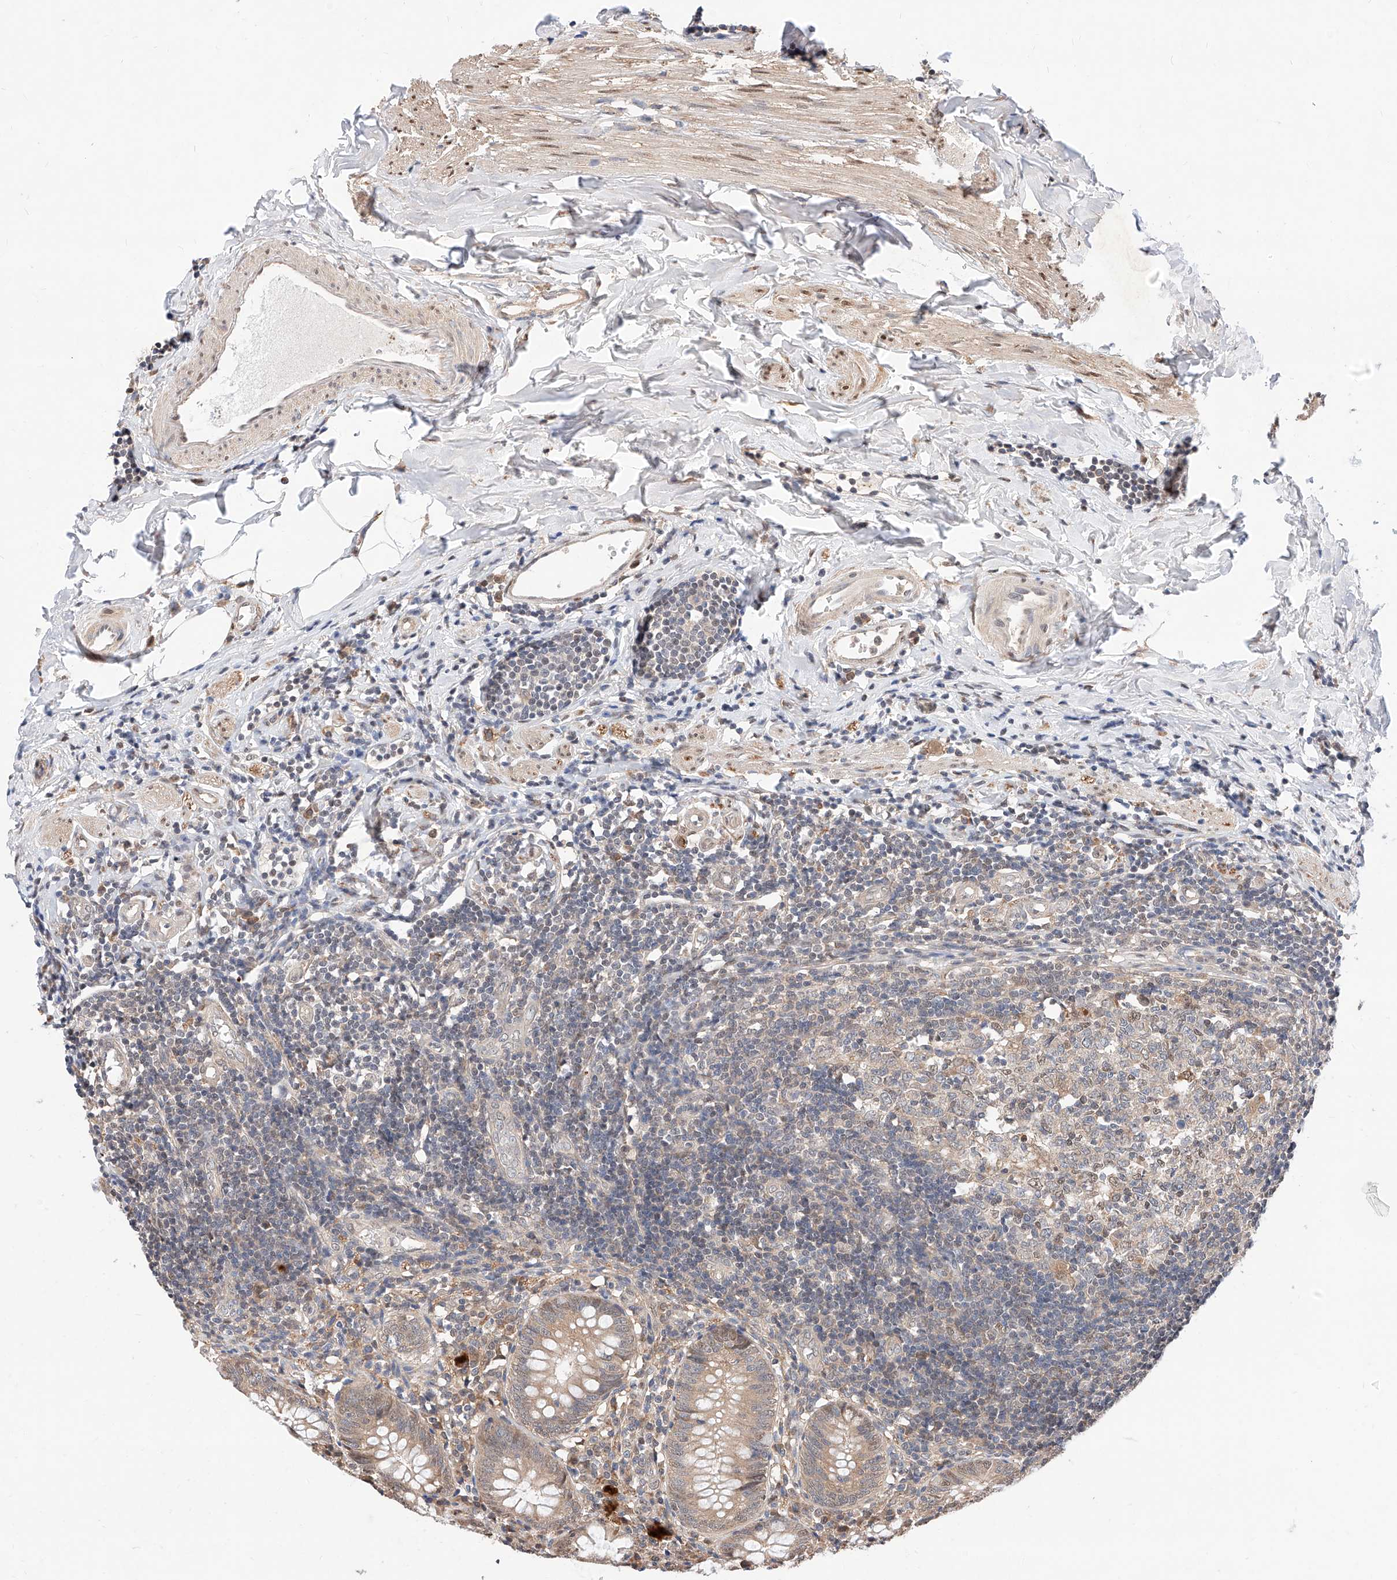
{"staining": {"intensity": "moderate", "quantity": ">75%", "location": "cytoplasmic/membranous,nuclear"}, "tissue": "appendix", "cell_type": "Glandular cells", "image_type": "normal", "snomed": [{"axis": "morphology", "description": "Normal tissue, NOS"}, {"axis": "topography", "description": "Appendix"}], "caption": "Glandular cells show moderate cytoplasmic/membranous,nuclear expression in approximately >75% of cells in normal appendix. (brown staining indicates protein expression, while blue staining denotes nuclei).", "gene": "ZSCAN4", "patient": {"sex": "female", "age": 54}}